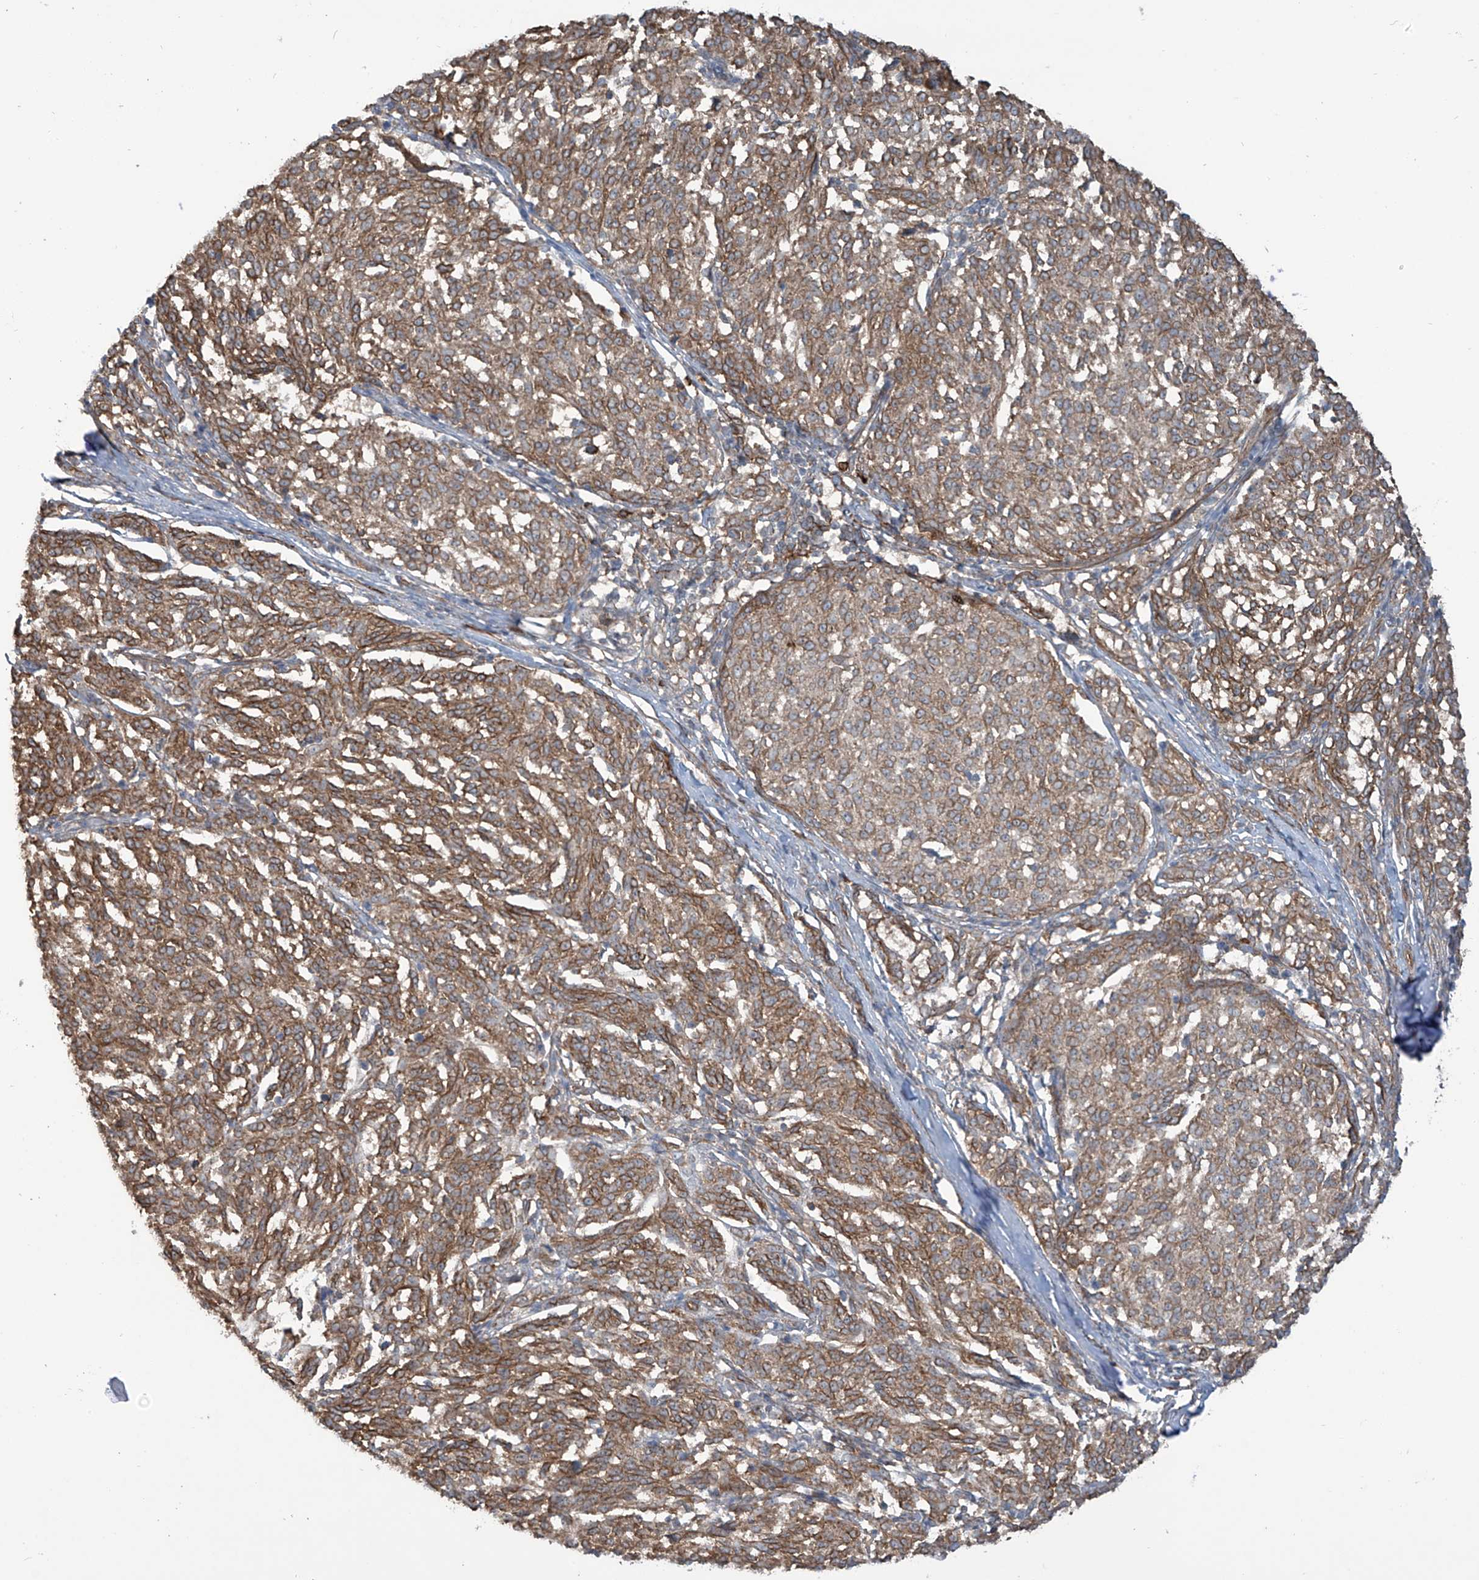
{"staining": {"intensity": "moderate", "quantity": ">75%", "location": "cytoplasmic/membranous"}, "tissue": "melanoma", "cell_type": "Tumor cells", "image_type": "cancer", "snomed": [{"axis": "morphology", "description": "Malignant melanoma, NOS"}, {"axis": "topography", "description": "Skin"}], "caption": "Immunohistochemistry of human malignant melanoma reveals medium levels of moderate cytoplasmic/membranous positivity in approximately >75% of tumor cells. Using DAB (3,3'-diaminobenzidine) (brown) and hematoxylin (blue) stains, captured at high magnification using brightfield microscopy.", "gene": "SLC9A2", "patient": {"sex": "female", "age": 72}}